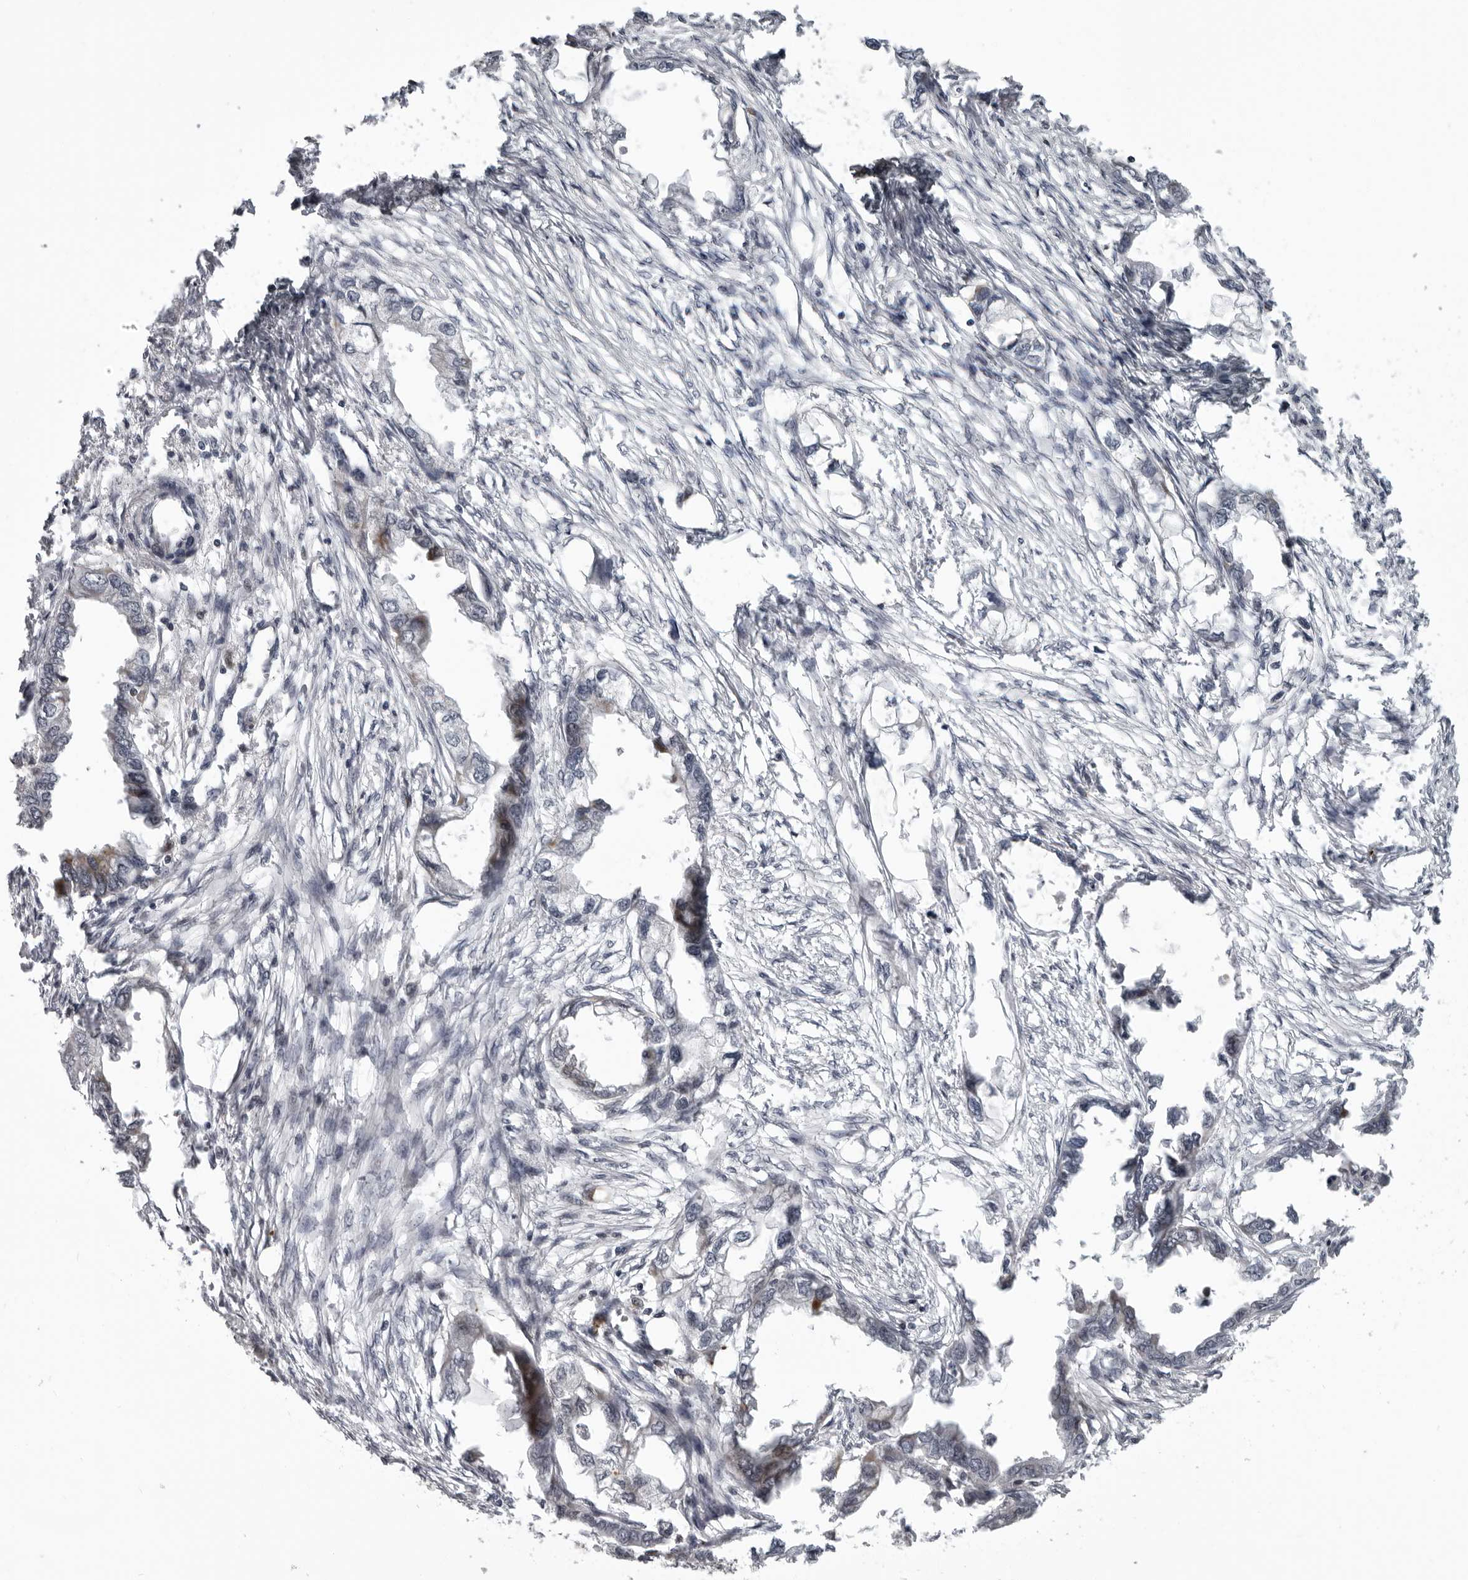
{"staining": {"intensity": "negative", "quantity": "none", "location": "none"}, "tissue": "endometrial cancer", "cell_type": "Tumor cells", "image_type": "cancer", "snomed": [{"axis": "morphology", "description": "Adenocarcinoma, NOS"}, {"axis": "morphology", "description": "Adenocarcinoma, metastatic, NOS"}, {"axis": "topography", "description": "Adipose tissue"}, {"axis": "topography", "description": "Endometrium"}], "caption": "Histopathology image shows no significant protein expression in tumor cells of endometrial cancer. The staining is performed using DAB brown chromogen with nuclei counter-stained in using hematoxylin.", "gene": "THOP1", "patient": {"sex": "female", "age": 67}}